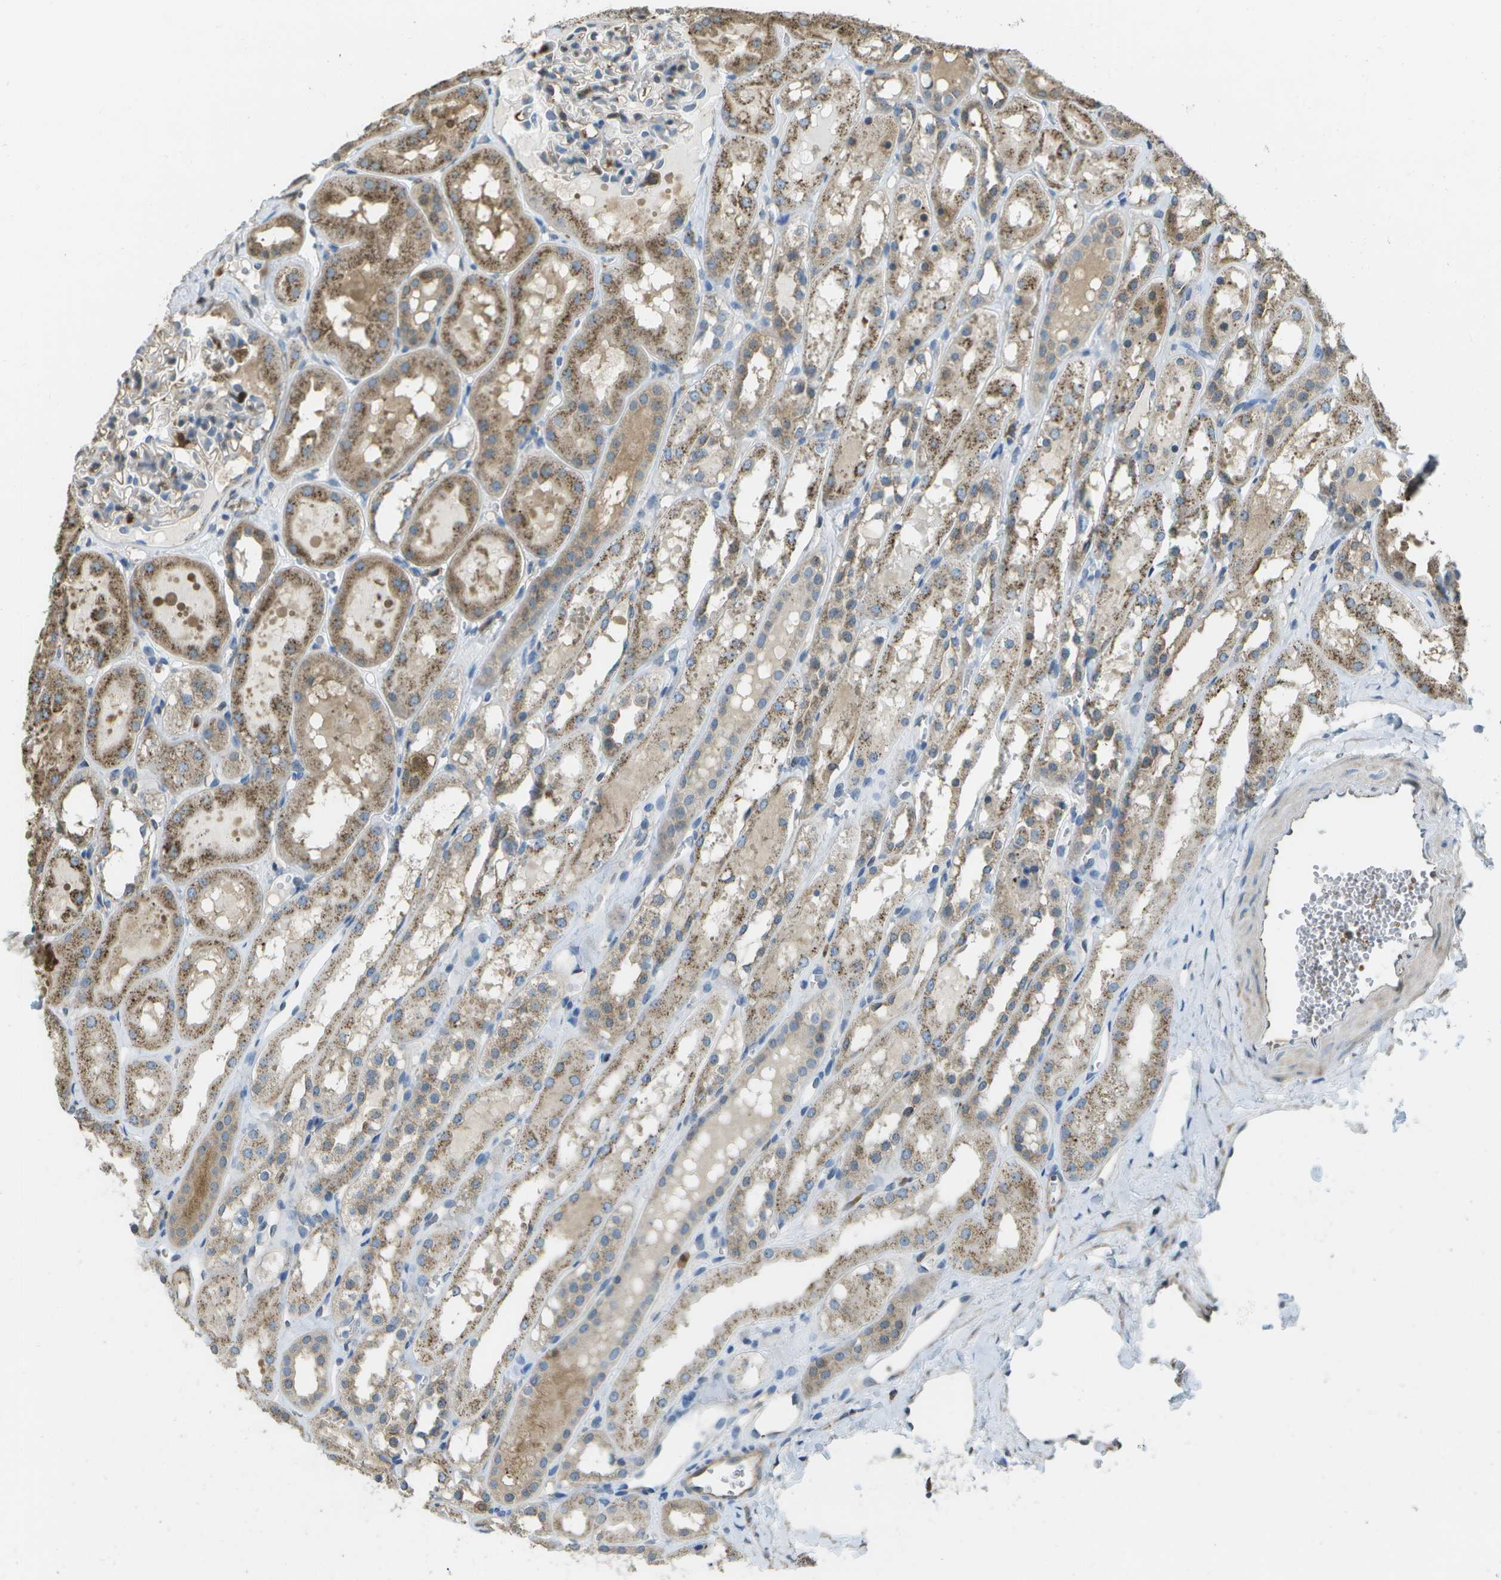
{"staining": {"intensity": "weak", "quantity": "<25%", "location": "cytoplasmic/membranous"}, "tissue": "kidney", "cell_type": "Cells in glomeruli", "image_type": "normal", "snomed": [{"axis": "morphology", "description": "Normal tissue, NOS"}, {"axis": "topography", "description": "Kidney"}, {"axis": "topography", "description": "Urinary bladder"}], "caption": "DAB (3,3'-diaminobenzidine) immunohistochemical staining of benign kidney demonstrates no significant staining in cells in glomeruli.", "gene": "CACHD1", "patient": {"sex": "male", "age": 16}}